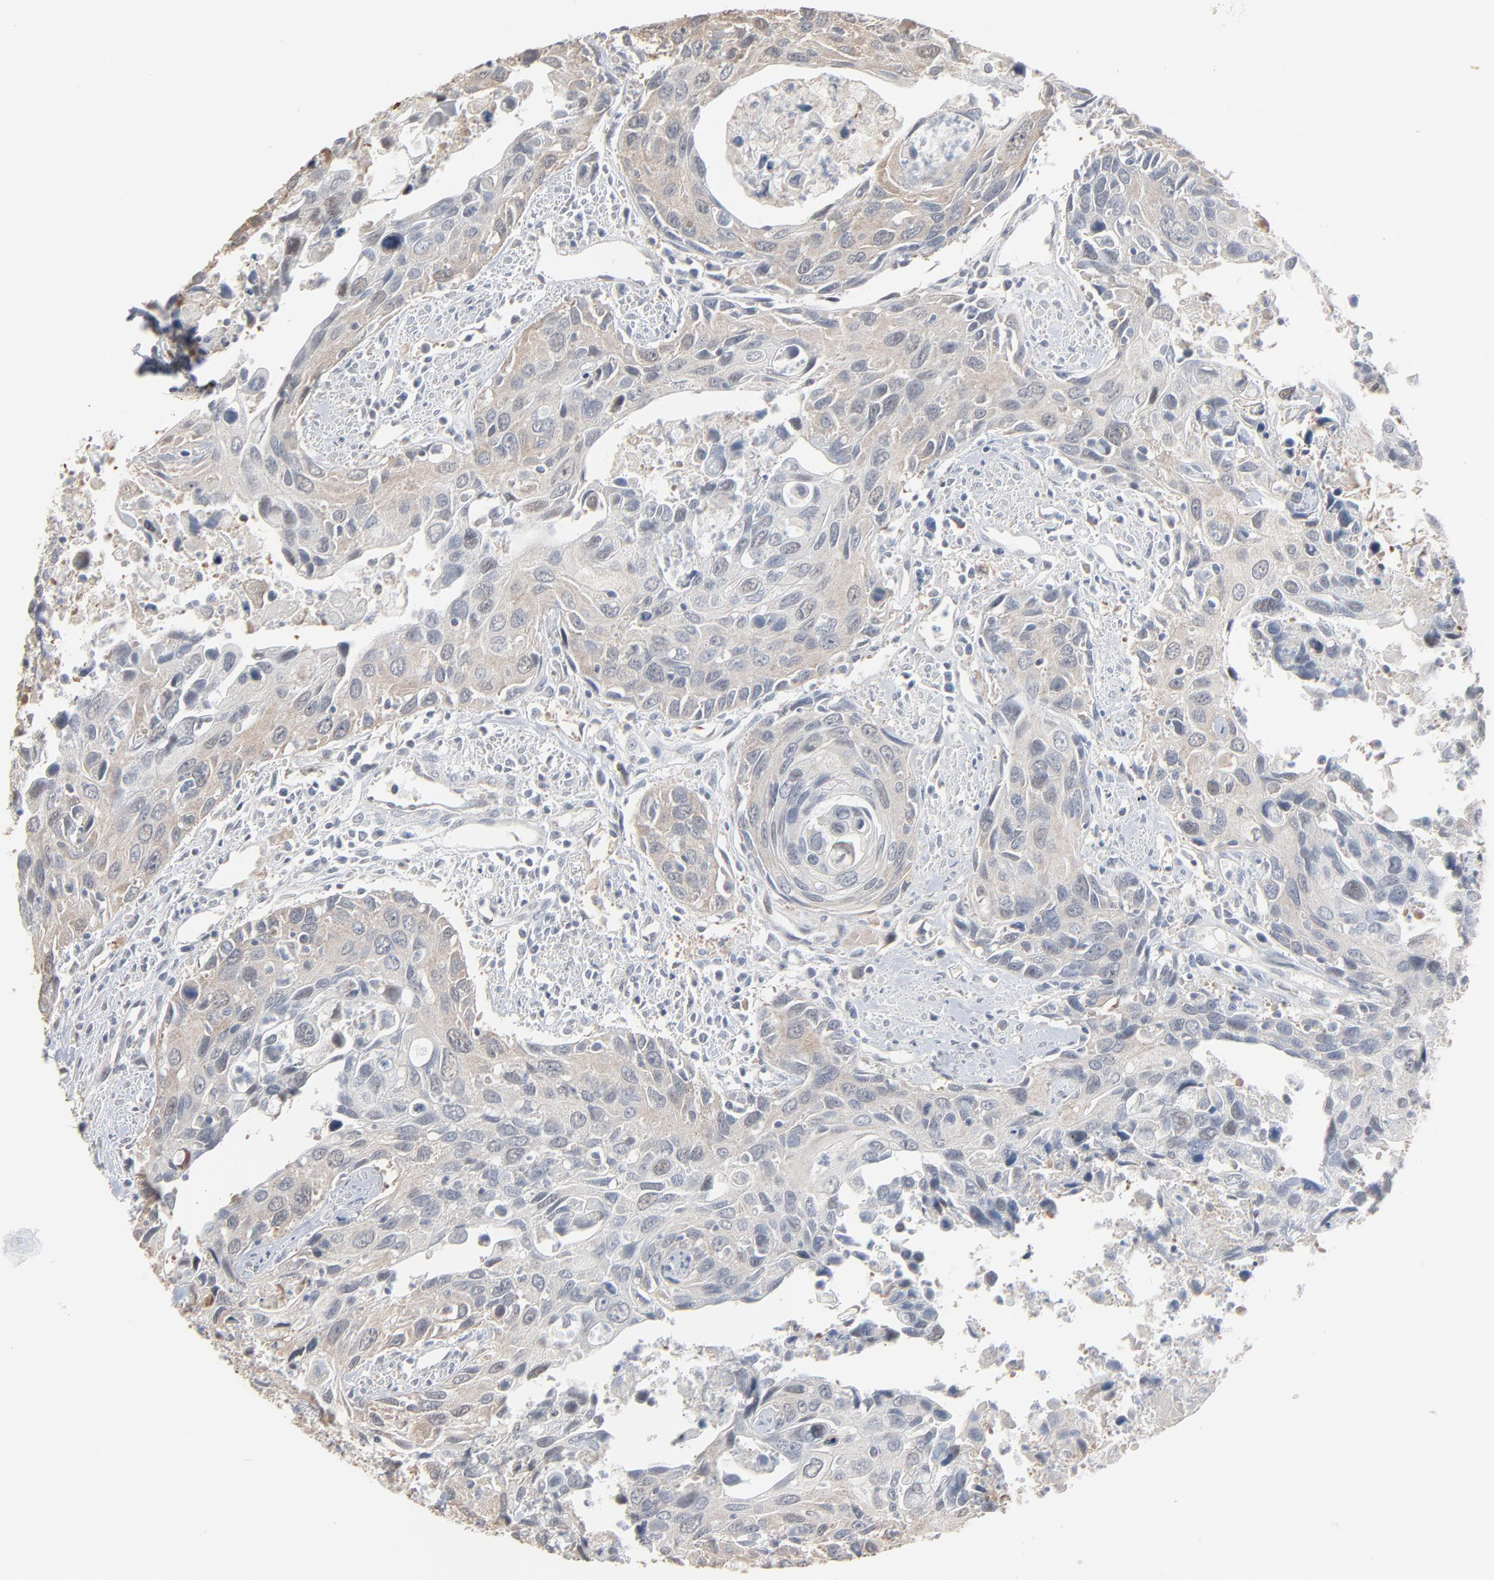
{"staining": {"intensity": "weak", "quantity": "25%-75%", "location": "cytoplasmic/membranous"}, "tissue": "urothelial cancer", "cell_type": "Tumor cells", "image_type": "cancer", "snomed": [{"axis": "morphology", "description": "Urothelial carcinoma, High grade"}, {"axis": "topography", "description": "Urinary bladder"}], "caption": "IHC histopathology image of neoplastic tissue: urothelial cancer stained using IHC displays low levels of weak protein expression localized specifically in the cytoplasmic/membranous of tumor cells, appearing as a cytoplasmic/membranous brown color.", "gene": "CCT5", "patient": {"sex": "male", "age": 71}}